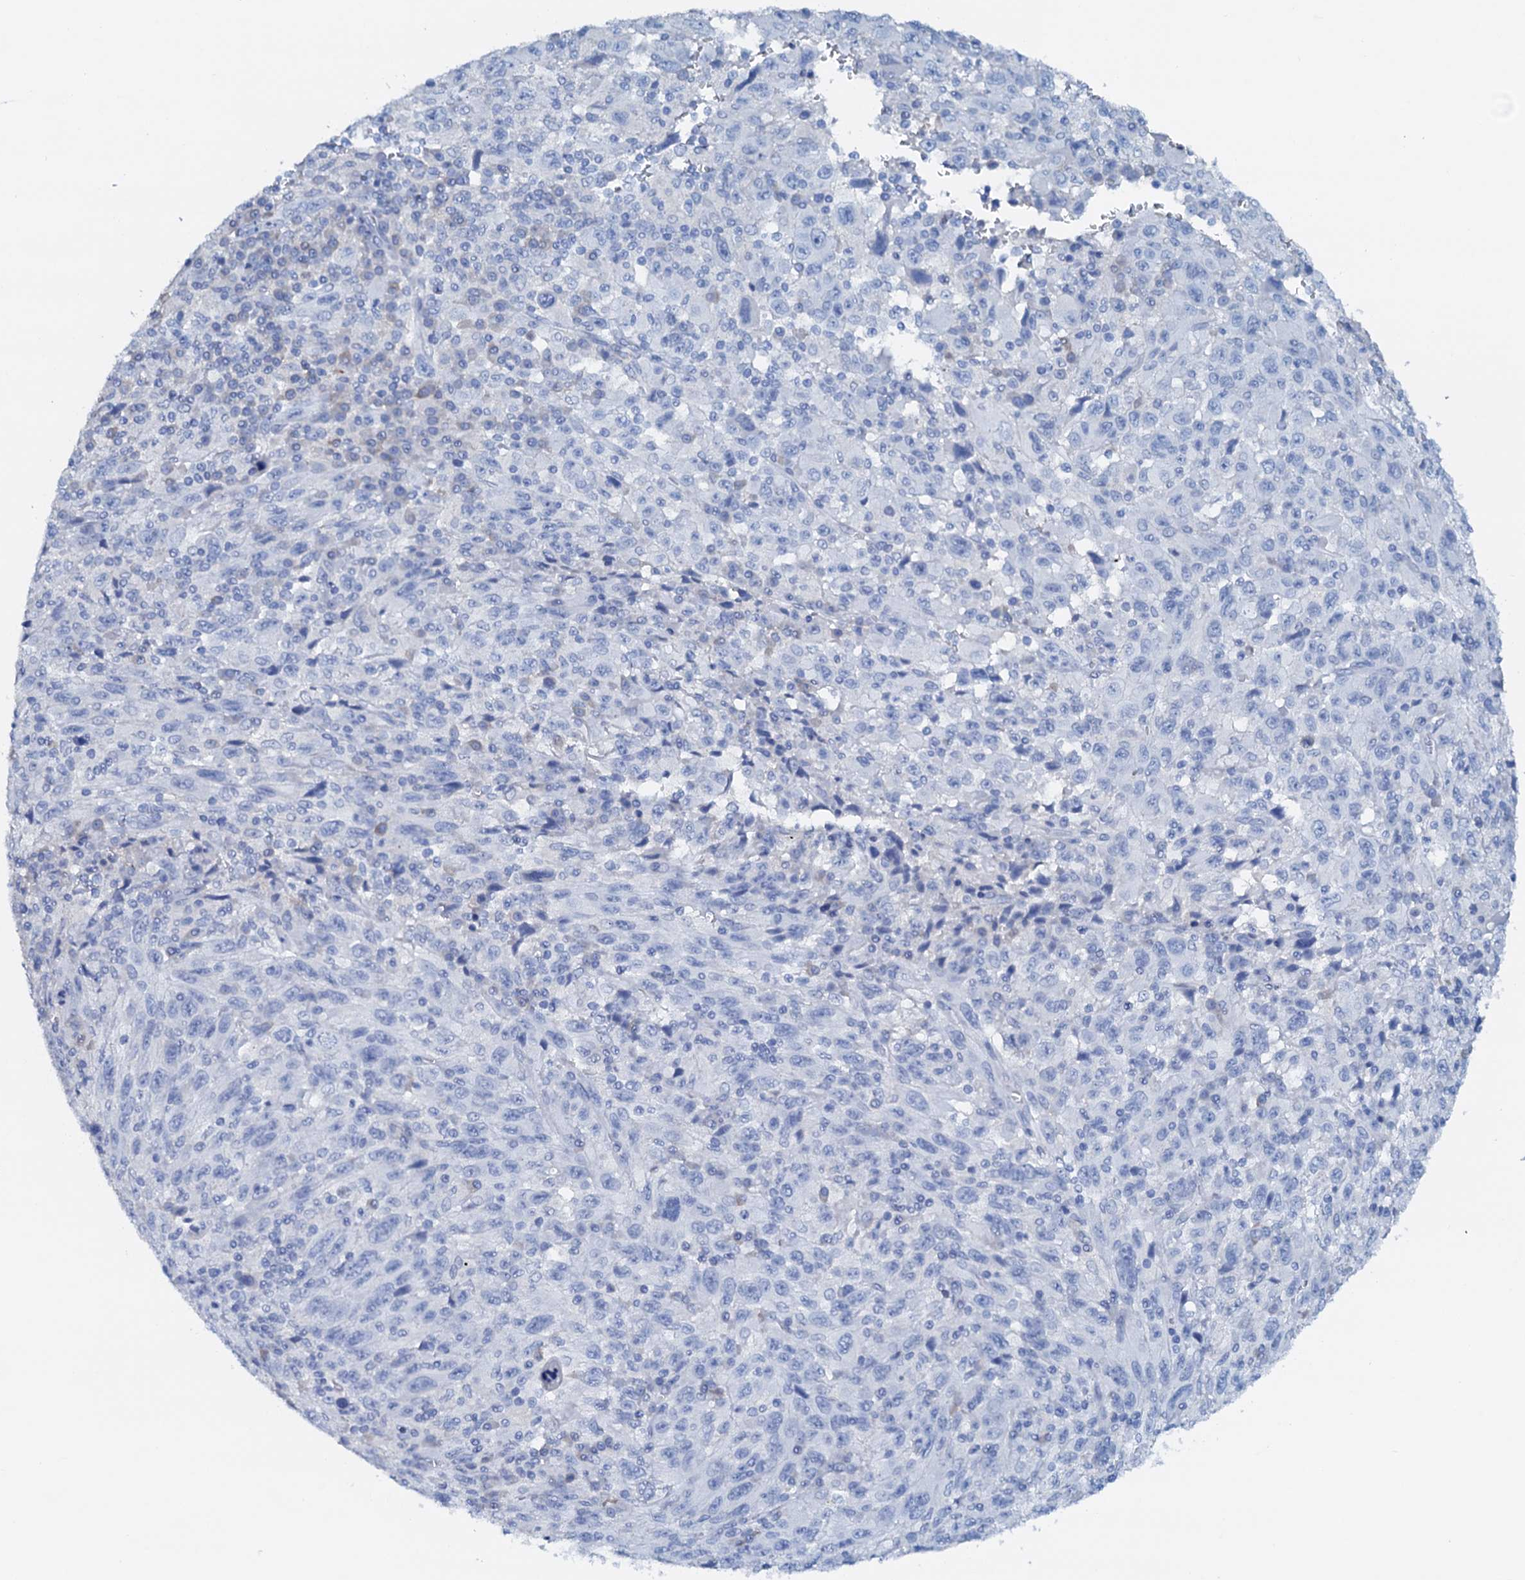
{"staining": {"intensity": "negative", "quantity": "none", "location": "none"}, "tissue": "melanoma", "cell_type": "Tumor cells", "image_type": "cancer", "snomed": [{"axis": "morphology", "description": "Malignant melanoma, Metastatic site"}, {"axis": "topography", "description": "Skin"}], "caption": "Protein analysis of melanoma displays no significant staining in tumor cells.", "gene": "AMER2", "patient": {"sex": "female", "age": 56}}